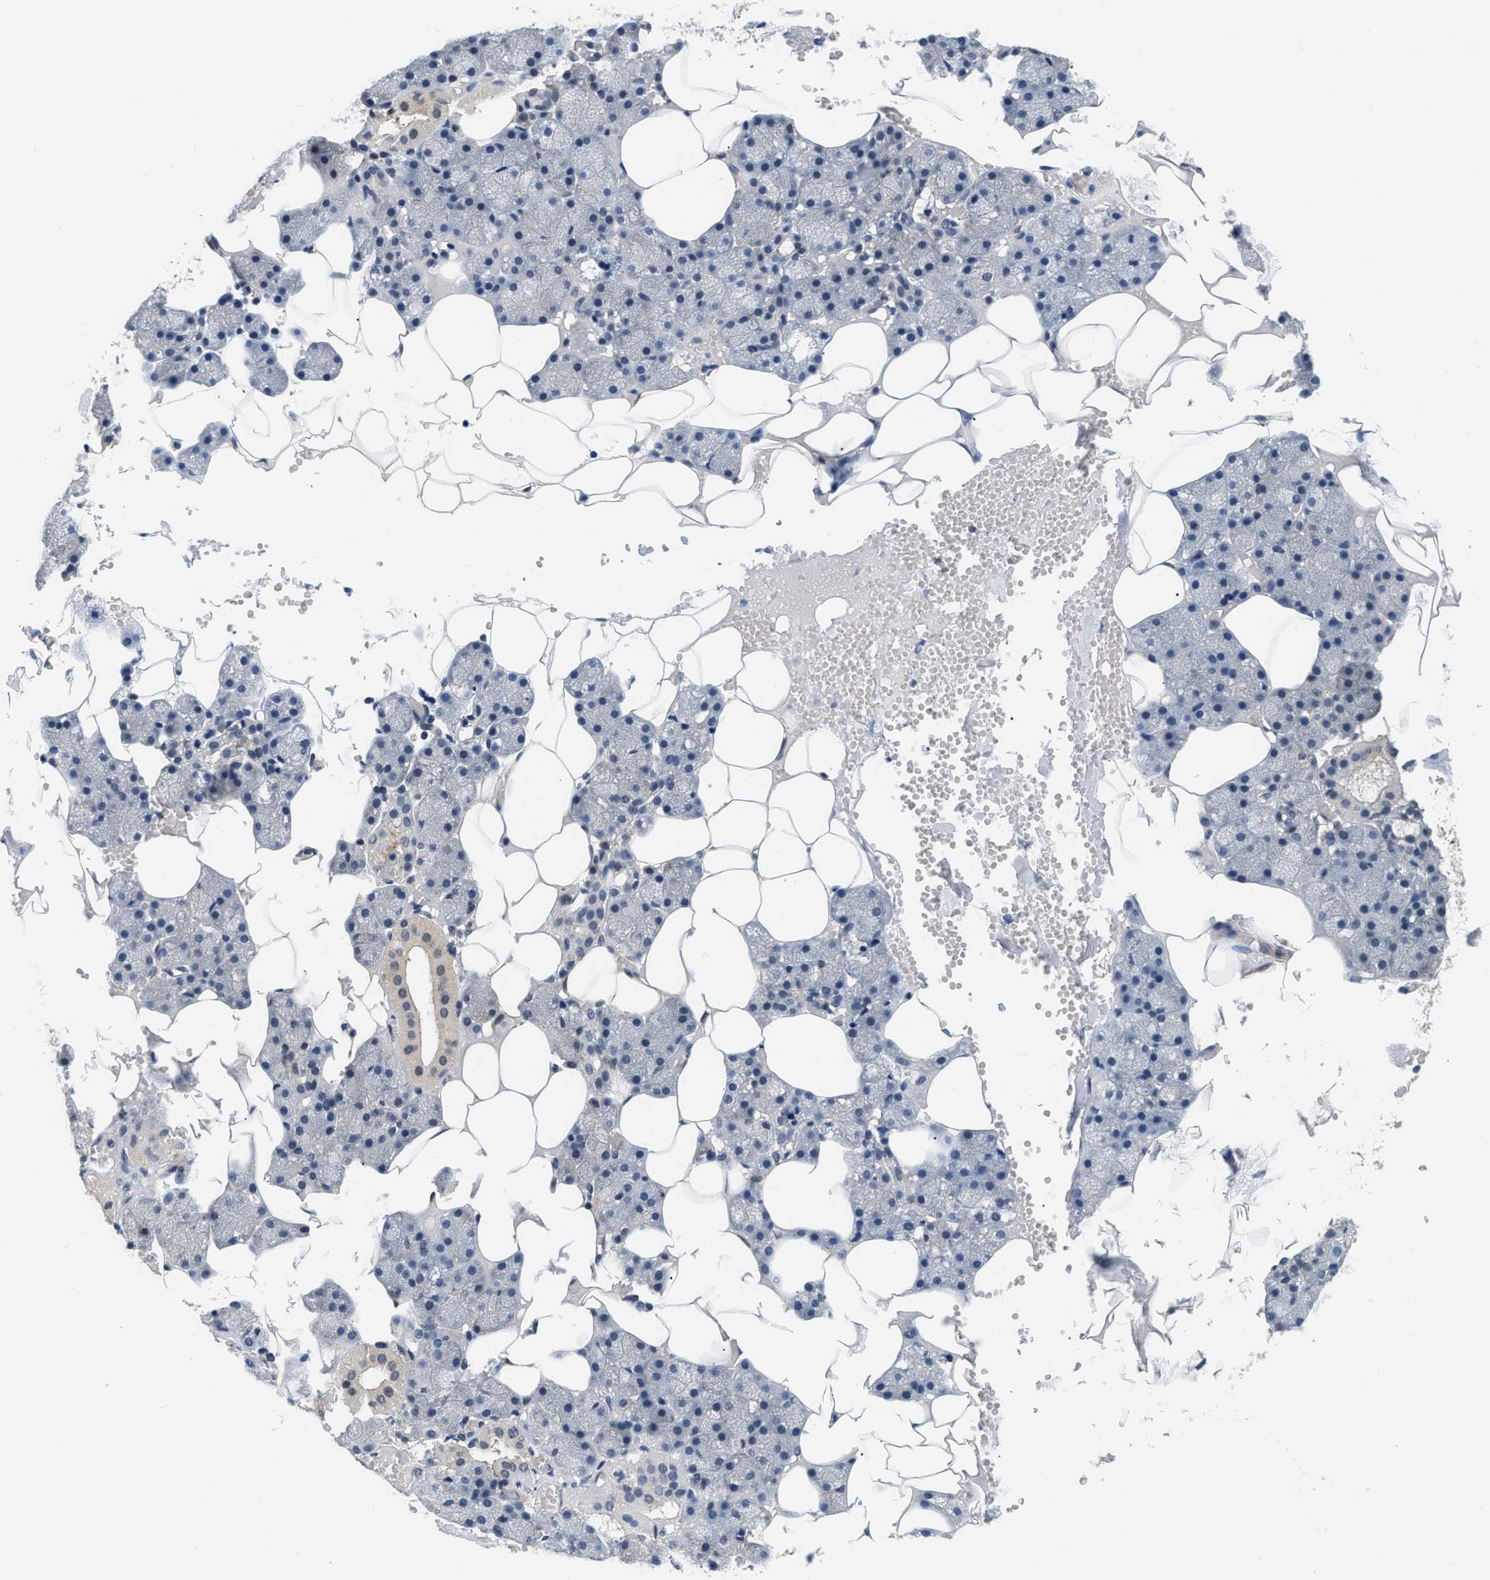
{"staining": {"intensity": "weak", "quantity": "<25%", "location": "cytoplasmic/membranous"}, "tissue": "salivary gland", "cell_type": "Glandular cells", "image_type": "normal", "snomed": [{"axis": "morphology", "description": "Normal tissue, NOS"}, {"axis": "topography", "description": "Salivary gland"}], "caption": "Normal salivary gland was stained to show a protein in brown. There is no significant staining in glandular cells. Nuclei are stained in blue.", "gene": "EIF4EBP2", "patient": {"sex": "male", "age": 62}}